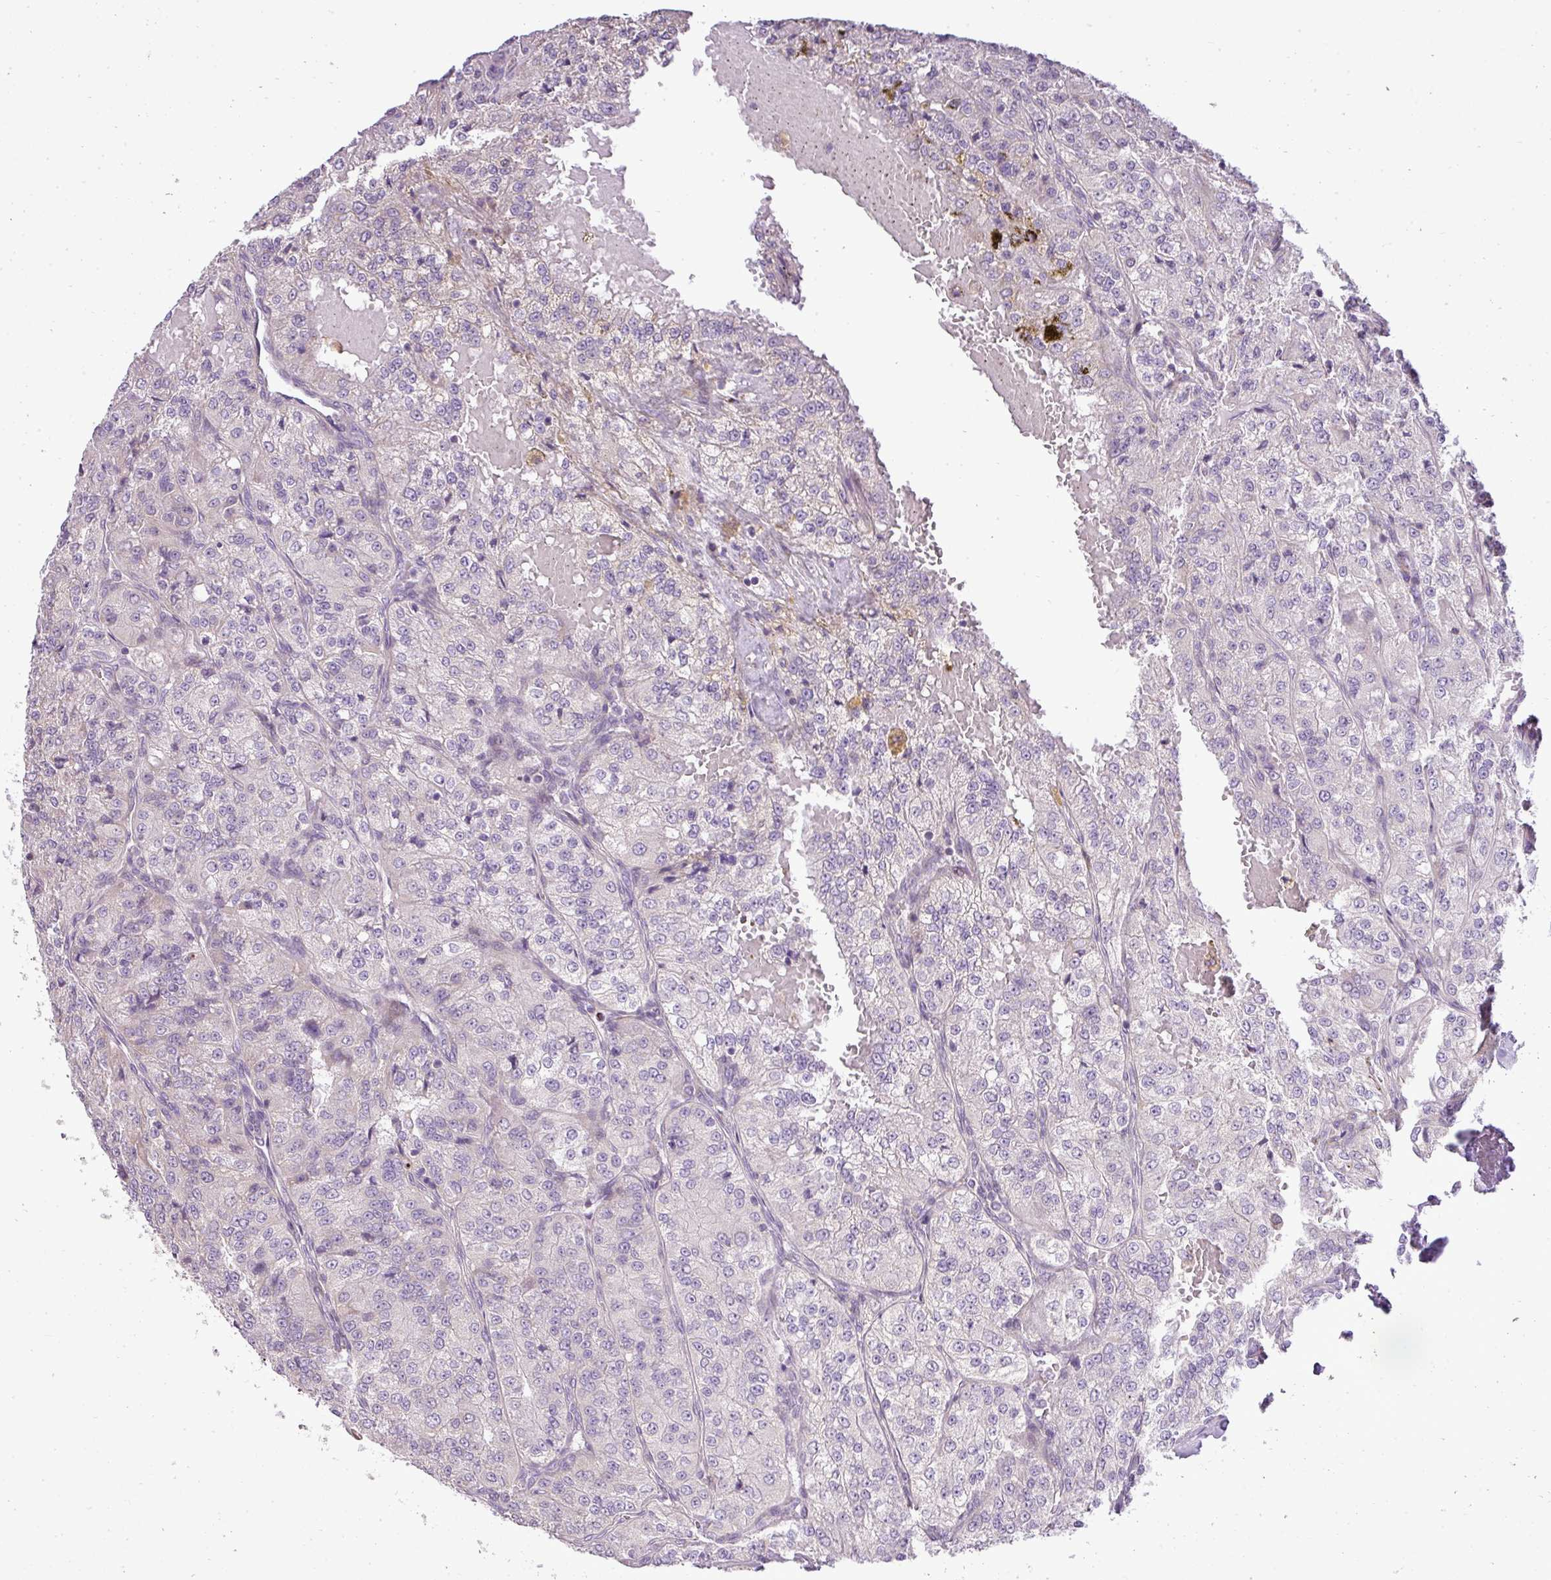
{"staining": {"intensity": "negative", "quantity": "none", "location": "none"}, "tissue": "renal cancer", "cell_type": "Tumor cells", "image_type": "cancer", "snomed": [{"axis": "morphology", "description": "Adenocarcinoma, NOS"}, {"axis": "topography", "description": "Kidney"}], "caption": "This is an IHC histopathology image of human adenocarcinoma (renal). There is no expression in tumor cells.", "gene": "ZDHHC1", "patient": {"sex": "female", "age": 63}}